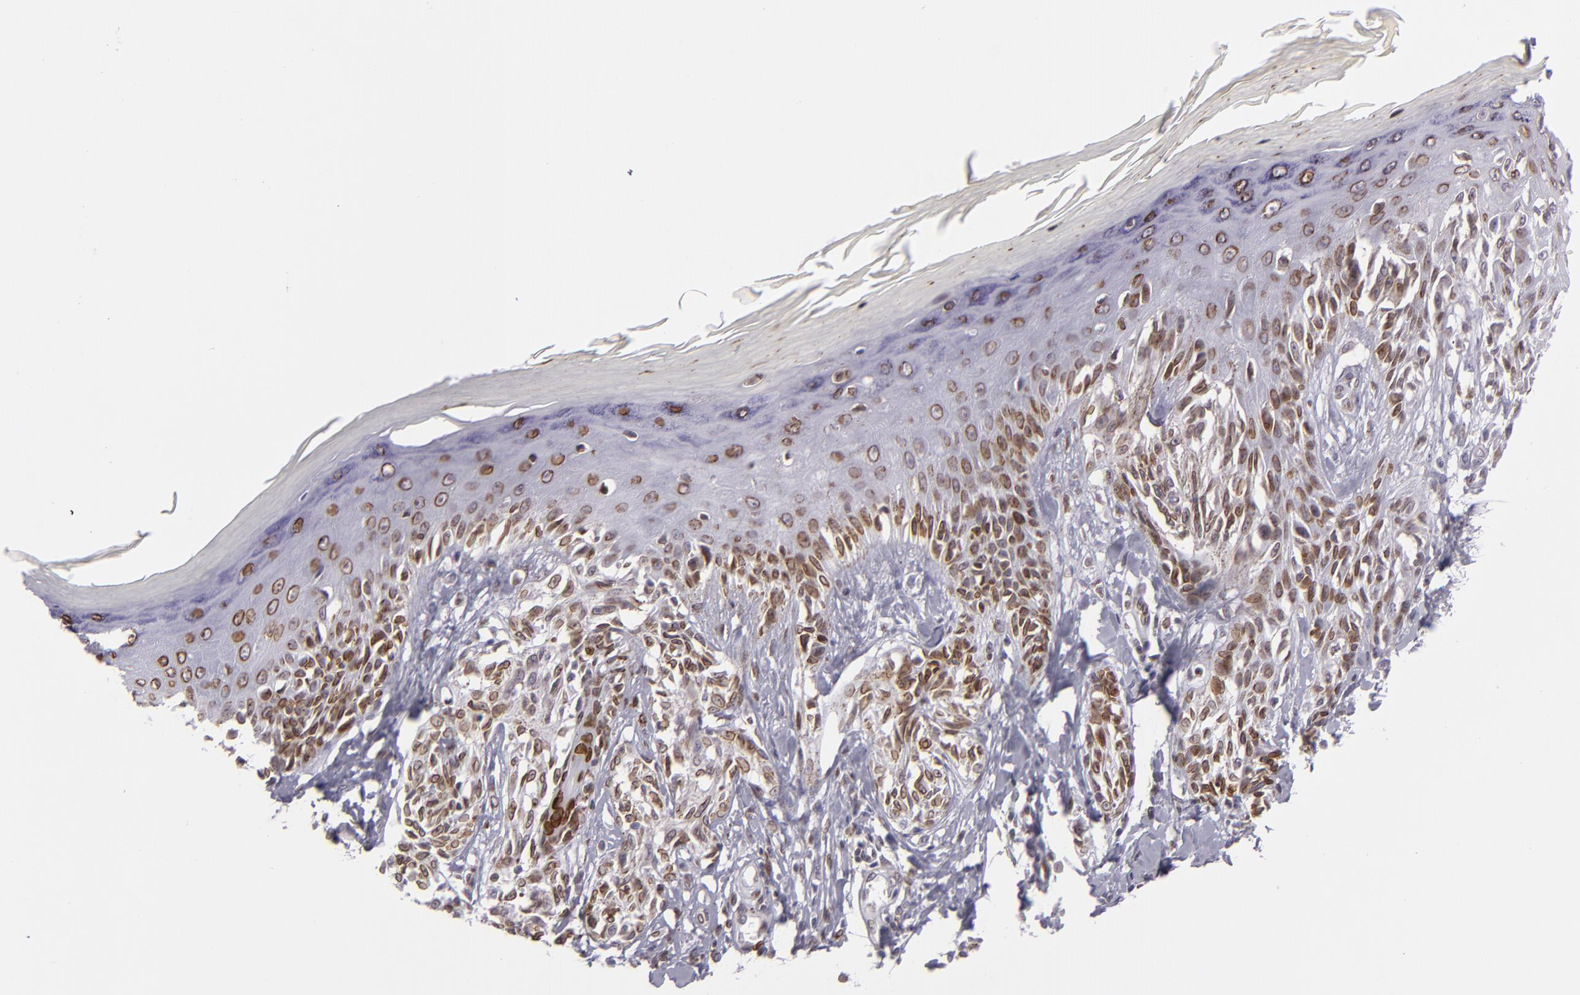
{"staining": {"intensity": "moderate", "quantity": ">75%", "location": "nuclear"}, "tissue": "melanoma", "cell_type": "Tumor cells", "image_type": "cancer", "snomed": [{"axis": "morphology", "description": "Malignant melanoma, NOS"}, {"axis": "topography", "description": "Skin"}], "caption": "A photomicrograph of melanoma stained for a protein demonstrates moderate nuclear brown staining in tumor cells. (brown staining indicates protein expression, while blue staining denotes nuclei).", "gene": "EMD", "patient": {"sex": "female", "age": 77}}